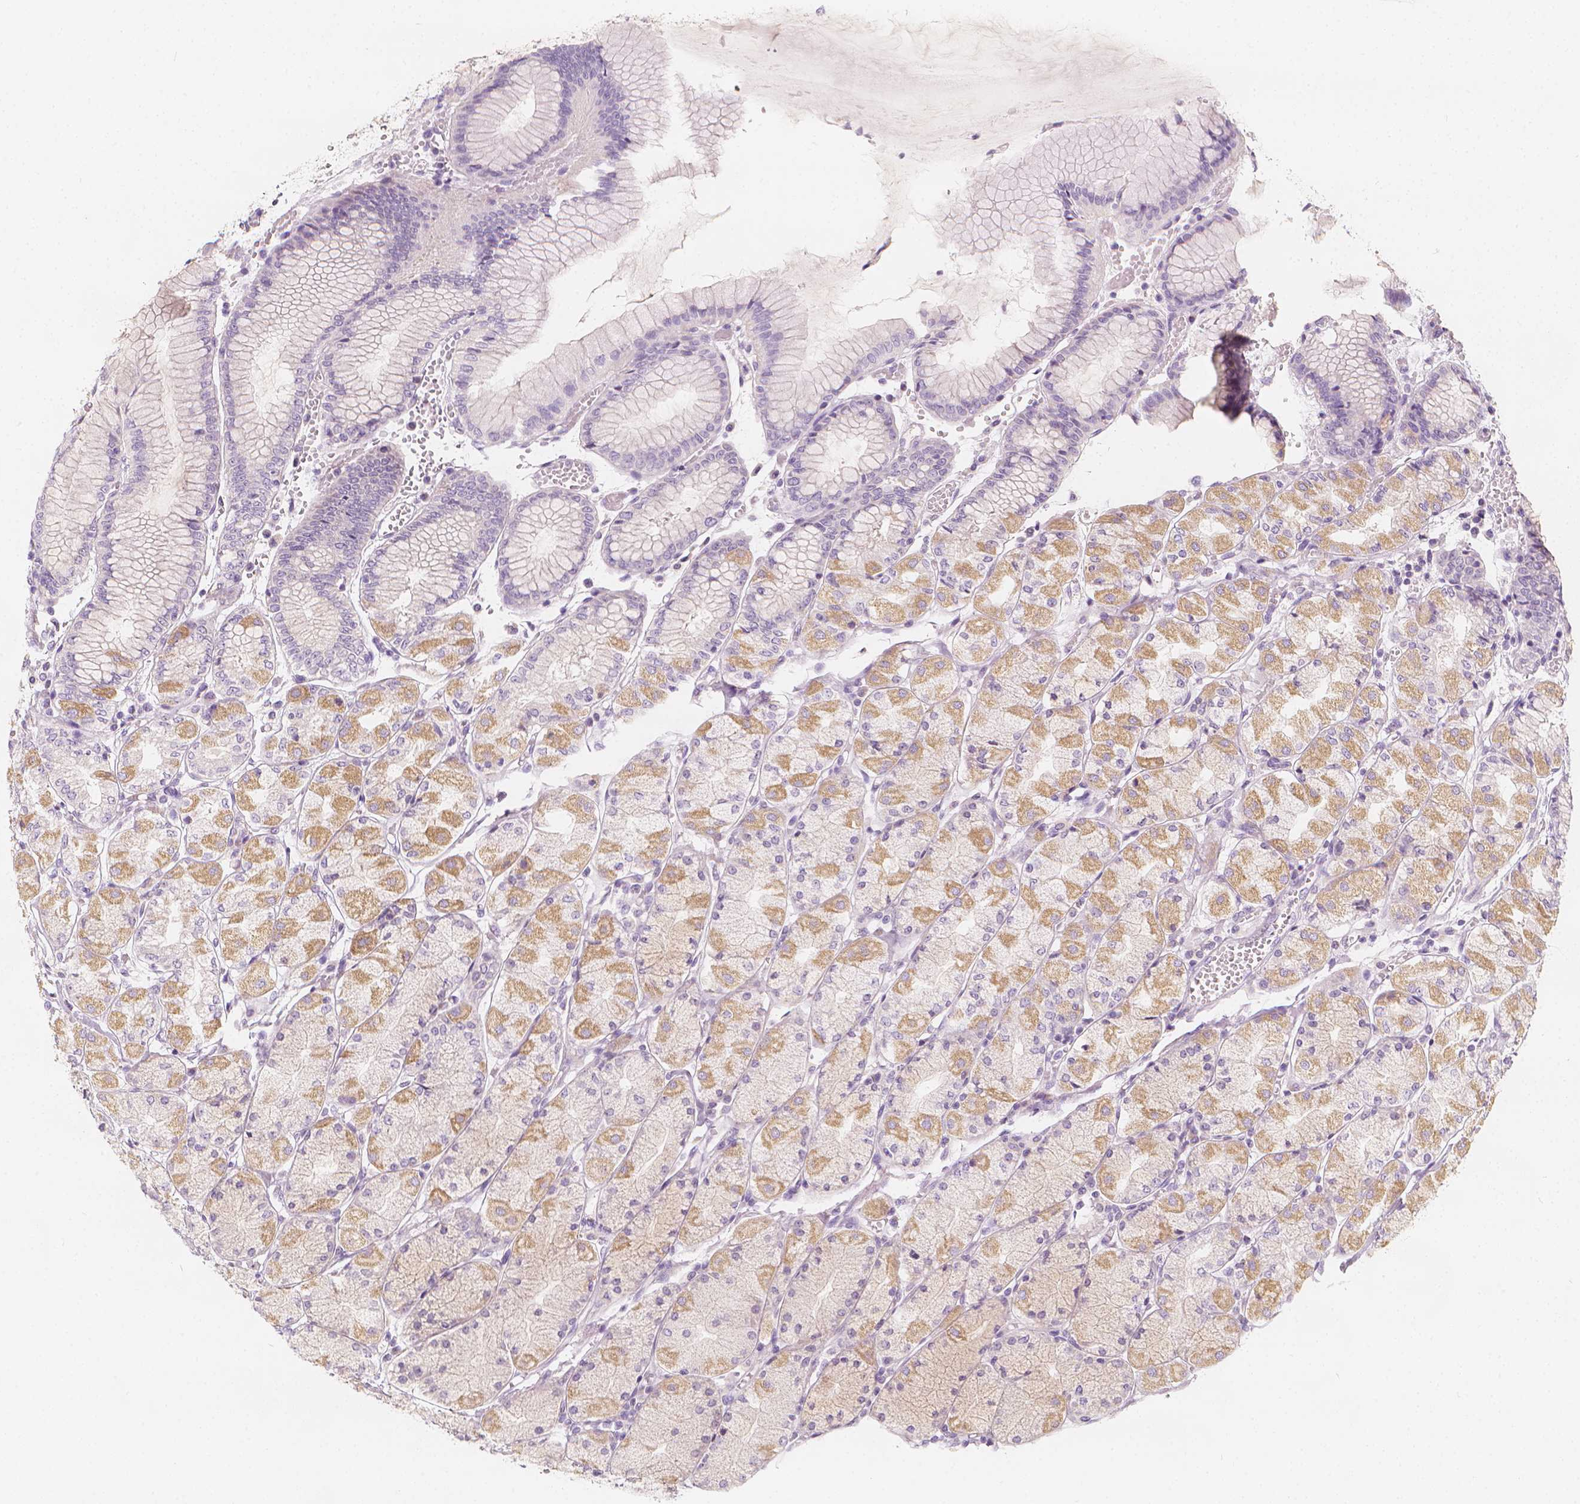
{"staining": {"intensity": "moderate", "quantity": "<25%", "location": "cytoplasmic/membranous"}, "tissue": "stomach", "cell_type": "Glandular cells", "image_type": "normal", "snomed": [{"axis": "morphology", "description": "Normal tissue, NOS"}, {"axis": "topography", "description": "Stomach, upper"}], "caption": "Stomach stained for a protein shows moderate cytoplasmic/membranous positivity in glandular cells. Nuclei are stained in blue.", "gene": "RBFOX1", "patient": {"sex": "male", "age": 69}}